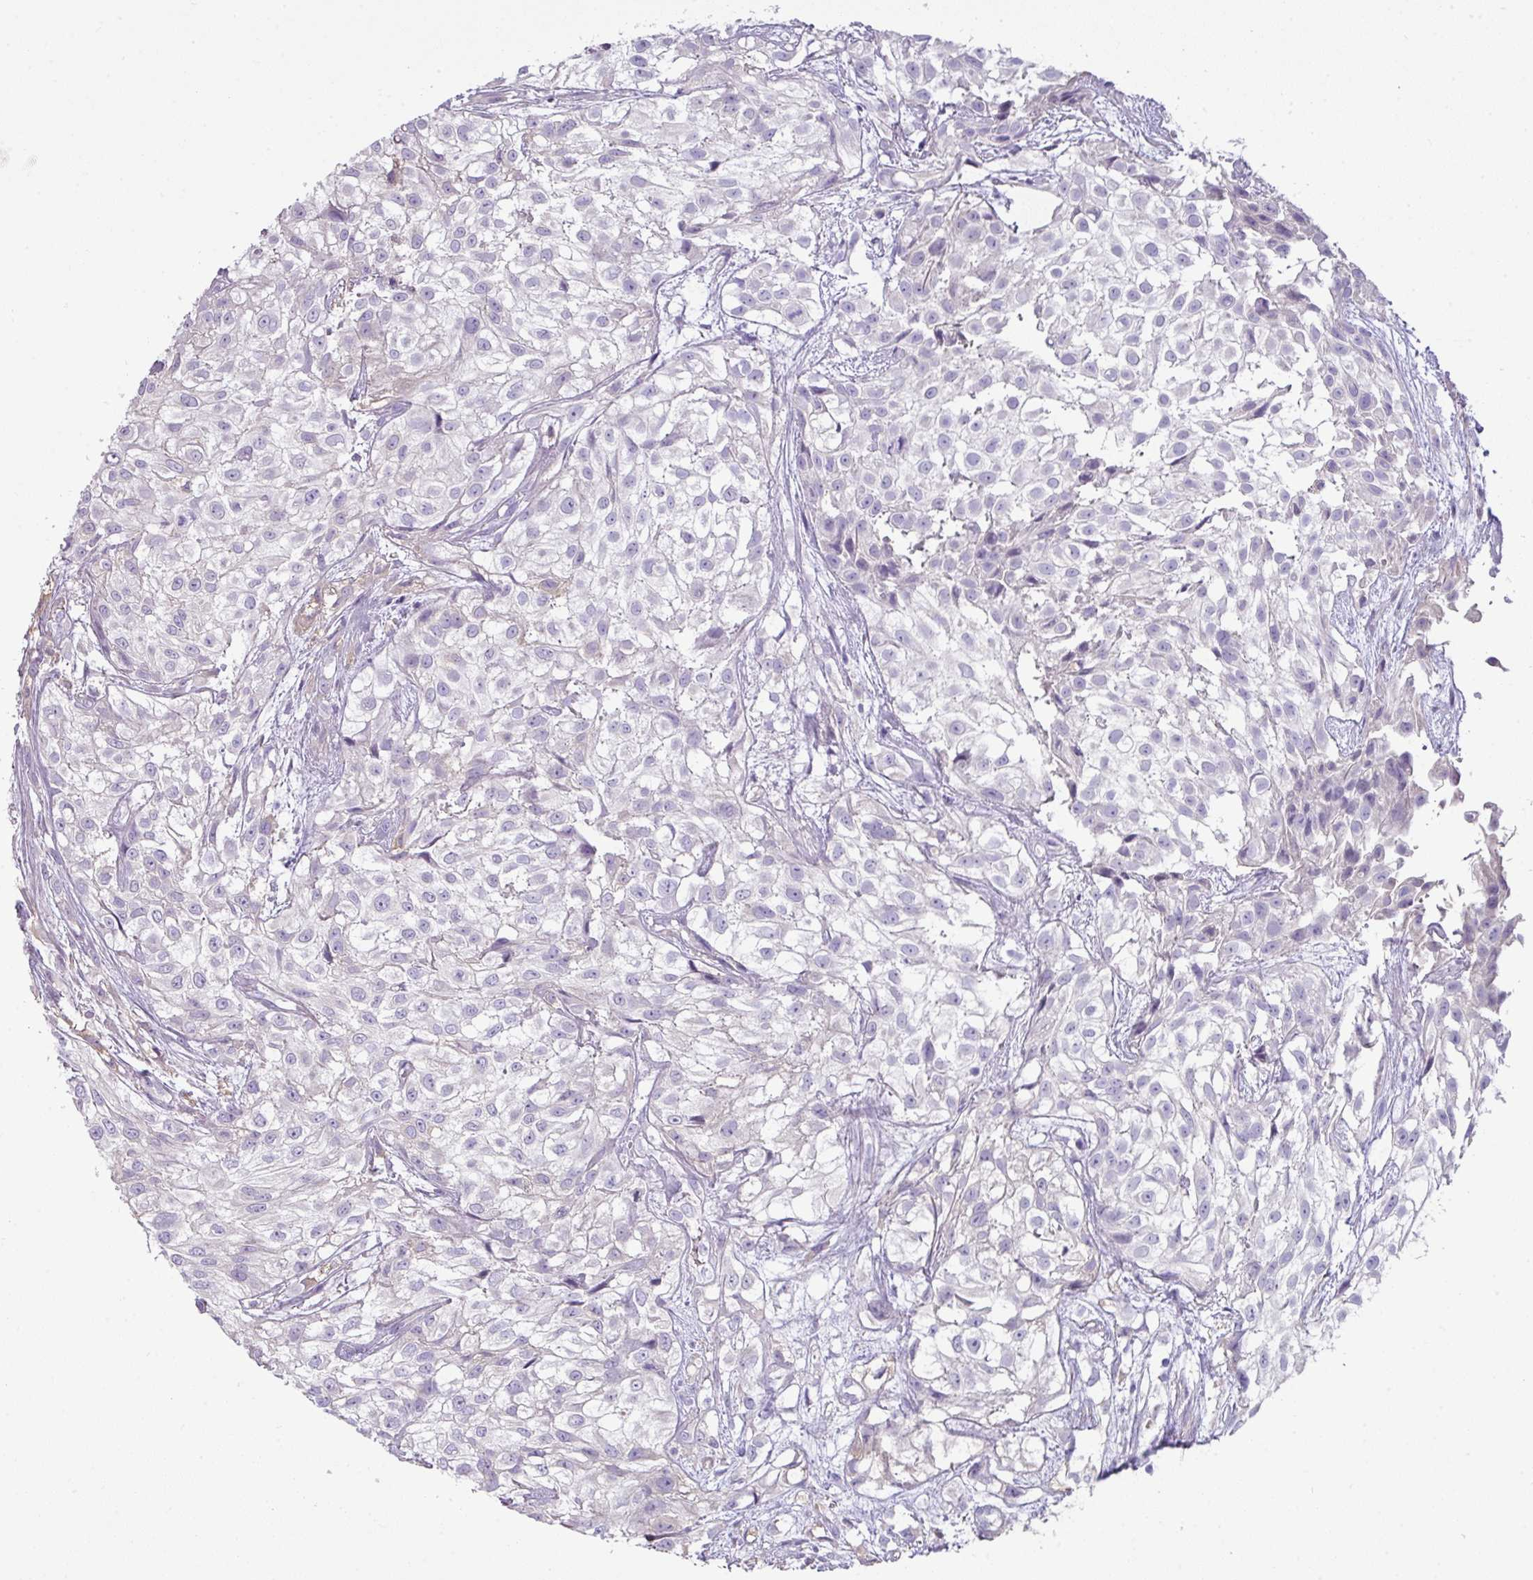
{"staining": {"intensity": "negative", "quantity": "none", "location": "none"}, "tissue": "urothelial cancer", "cell_type": "Tumor cells", "image_type": "cancer", "snomed": [{"axis": "morphology", "description": "Urothelial carcinoma, High grade"}, {"axis": "topography", "description": "Urinary bladder"}], "caption": "A micrograph of high-grade urothelial carcinoma stained for a protein displays no brown staining in tumor cells.", "gene": "OR6C6", "patient": {"sex": "male", "age": 56}}